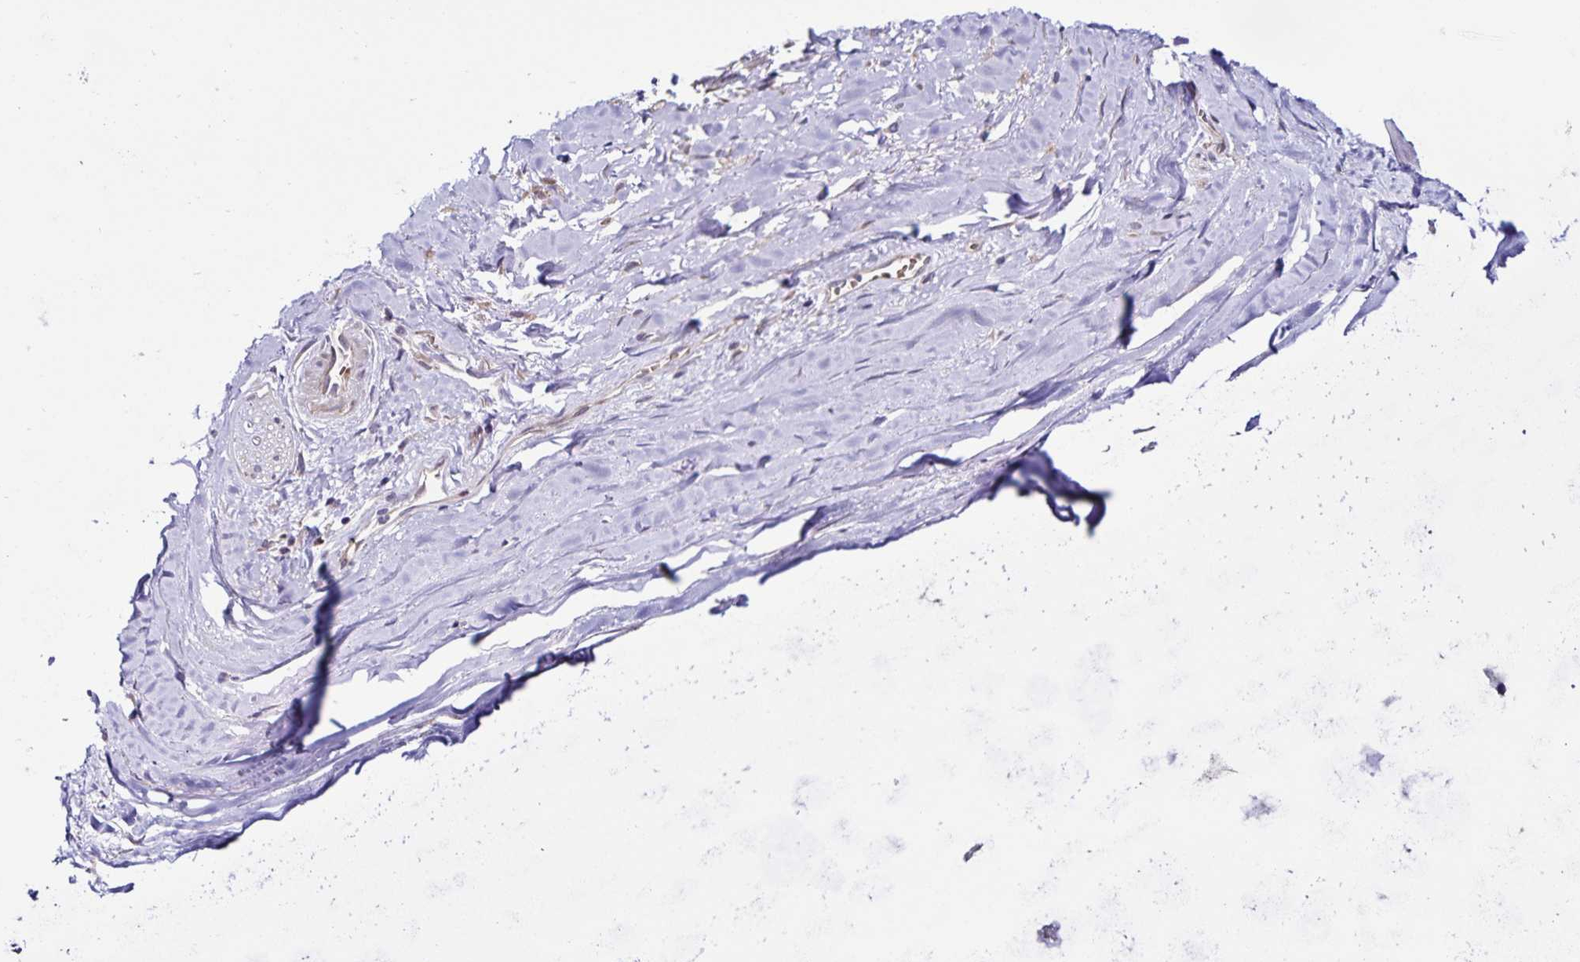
{"staining": {"intensity": "negative", "quantity": "none", "location": "none"}, "tissue": "adipose tissue", "cell_type": "Adipocytes", "image_type": "normal", "snomed": [{"axis": "morphology", "description": "Normal tissue, NOS"}, {"axis": "topography", "description": "Cartilage tissue"}, {"axis": "topography", "description": "Nasopharynx"}, {"axis": "topography", "description": "Thyroid gland"}], "caption": "The immunohistochemistry (IHC) micrograph has no significant positivity in adipocytes of adipose tissue.", "gene": "RNFT2", "patient": {"sex": "male", "age": 63}}